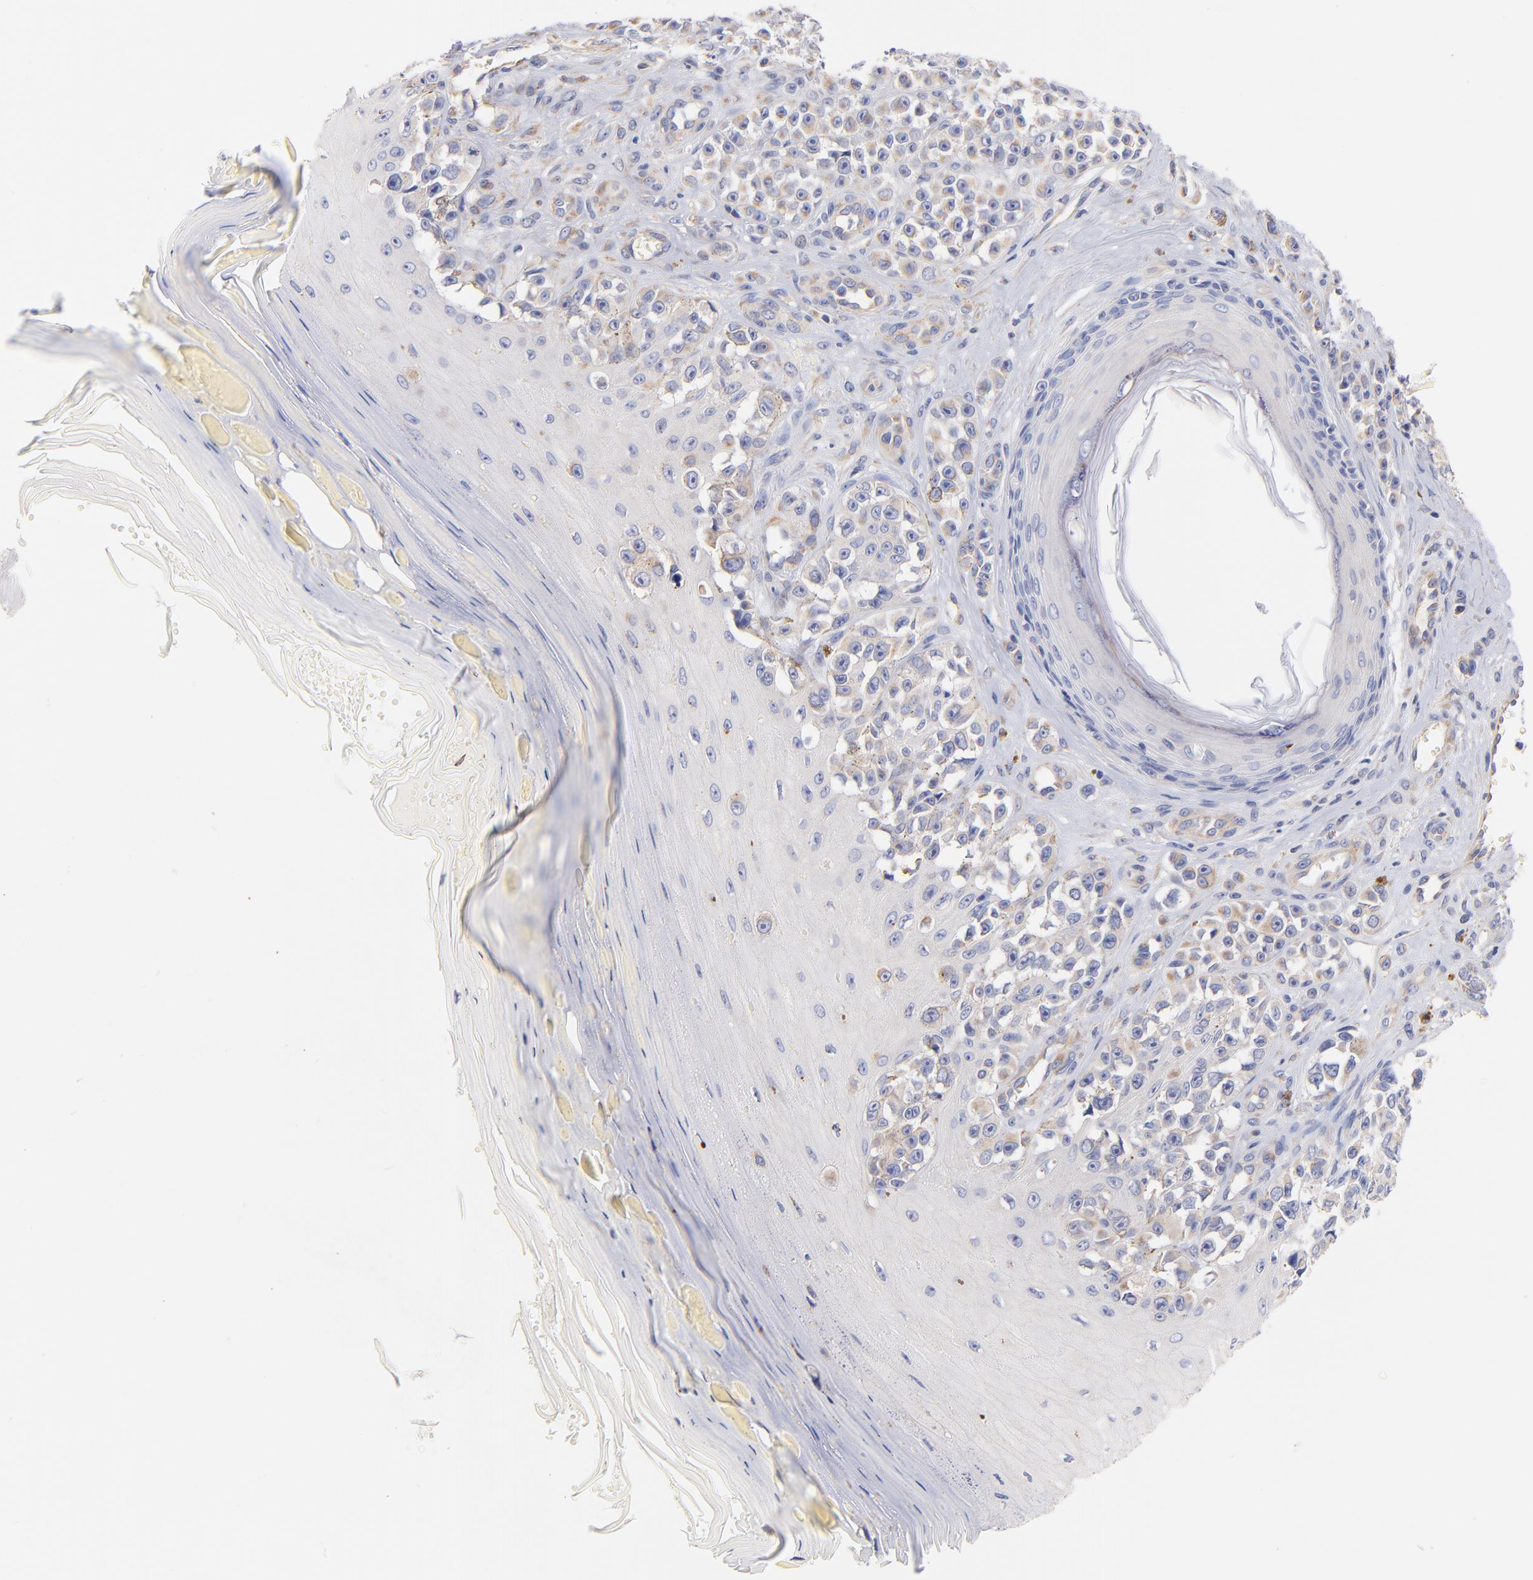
{"staining": {"intensity": "weak", "quantity": ">75%", "location": "cytoplasmic/membranous"}, "tissue": "melanoma", "cell_type": "Tumor cells", "image_type": "cancer", "snomed": [{"axis": "morphology", "description": "Malignant melanoma, NOS"}, {"axis": "topography", "description": "Skin"}], "caption": "Immunohistochemistry (IHC) photomicrograph of neoplastic tissue: human malignant melanoma stained using immunohistochemistry (IHC) shows low levels of weak protein expression localized specifically in the cytoplasmic/membranous of tumor cells, appearing as a cytoplasmic/membranous brown color.", "gene": "HS3ST1", "patient": {"sex": "female", "age": 82}}